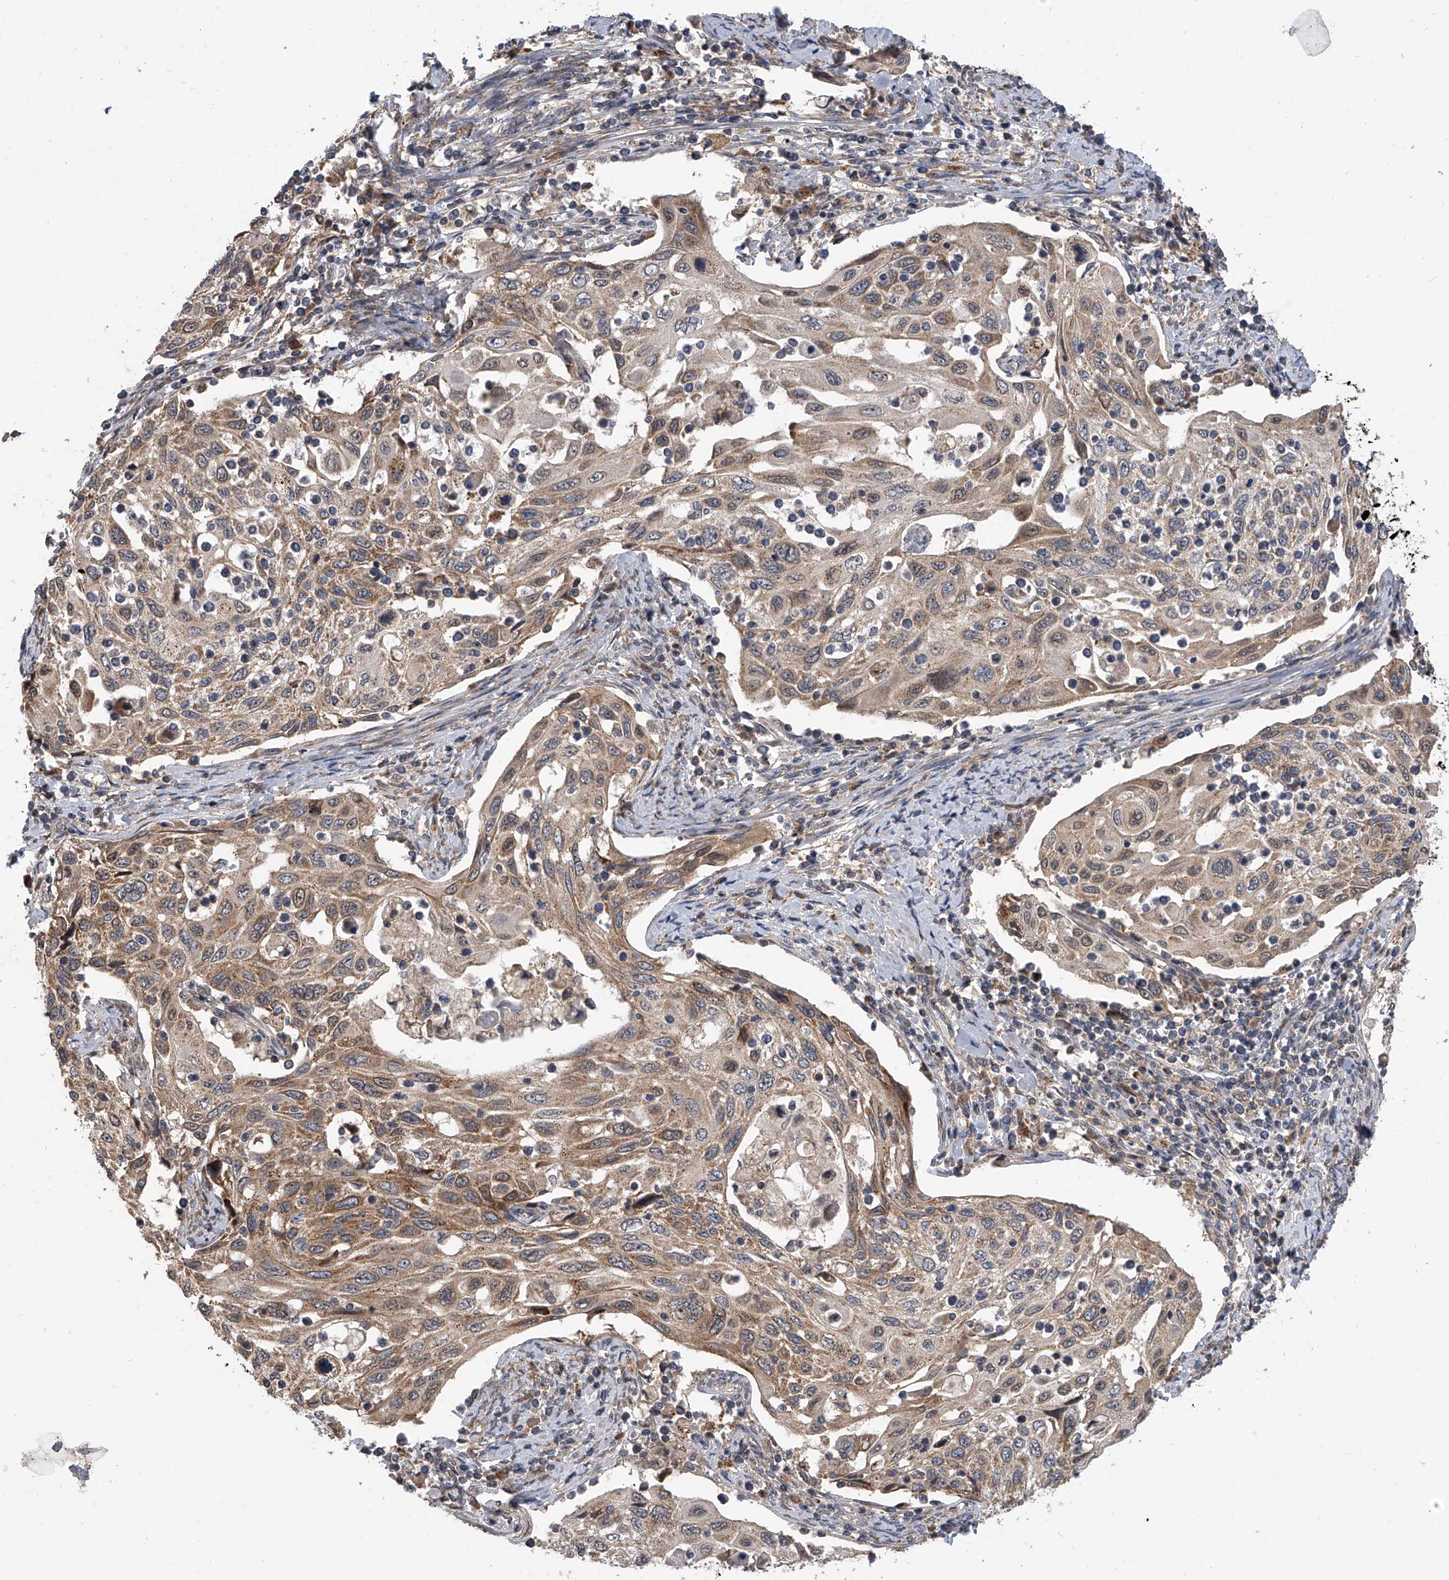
{"staining": {"intensity": "moderate", "quantity": ">75%", "location": "cytoplasmic/membranous"}, "tissue": "cervical cancer", "cell_type": "Tumor cells", "image_type": "cancer", "snomed": [{"axis": "morphology", "description": "Squamous cell carcinoma, NOS"}, {"axis": "topography", "description": "Cervix"}], "caption": "The histopathology image exhibits a brown stain indicating the presence of a protein in the cytoplasmic/membranous of tumor cells in squamous cell carcinoma (cervical).", "gene": "GEMIN8", "patient": {"sex": "female", "age": 70}}